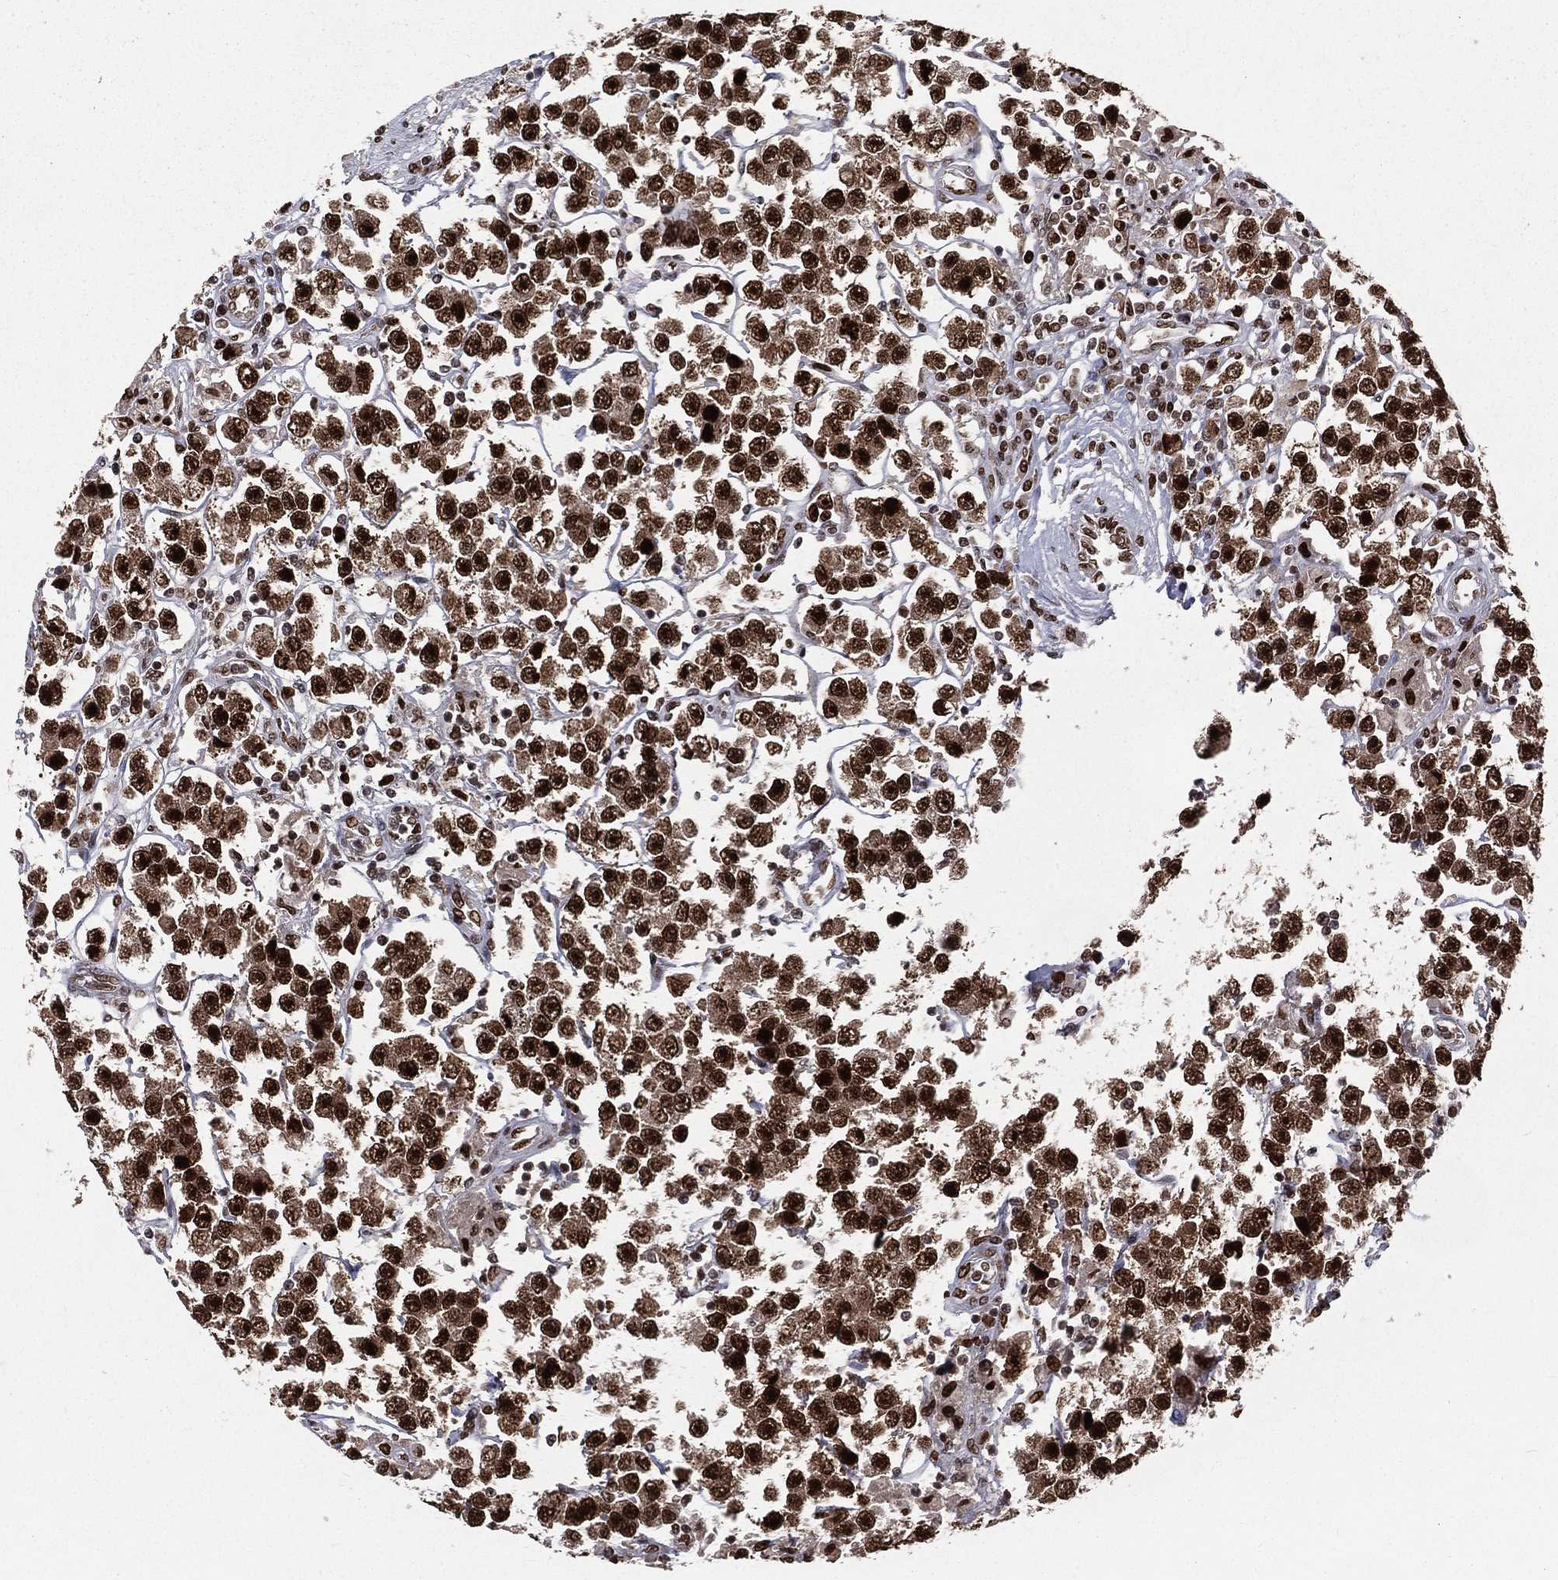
{"staining": {"intensity": "strong", "quantity": ">75%", "location": "nuclear"}, "tissue": "testis cancer", "cell_type": "Tumor cells", "image_type": "cancer", "snomed": [{"axis": "morphology", "description": "Seminoma, NOS"}, {"axis": "topography", "description": "Testis"}], "caption": "Immunohistochemistry (IHC) staining of testis seminoma, which exhibits high levels of strong nuclear positivity in about >75% of tumor cells indicating strong nuclear protein staining. The staining was performed using DAB (3,3'-diaminobenzidine) (brown) for protein detection and nuclei were counterstained in hematoxylin (blue).", "gene": "POLB", "patient": {"sex": "male", "age": 45}}